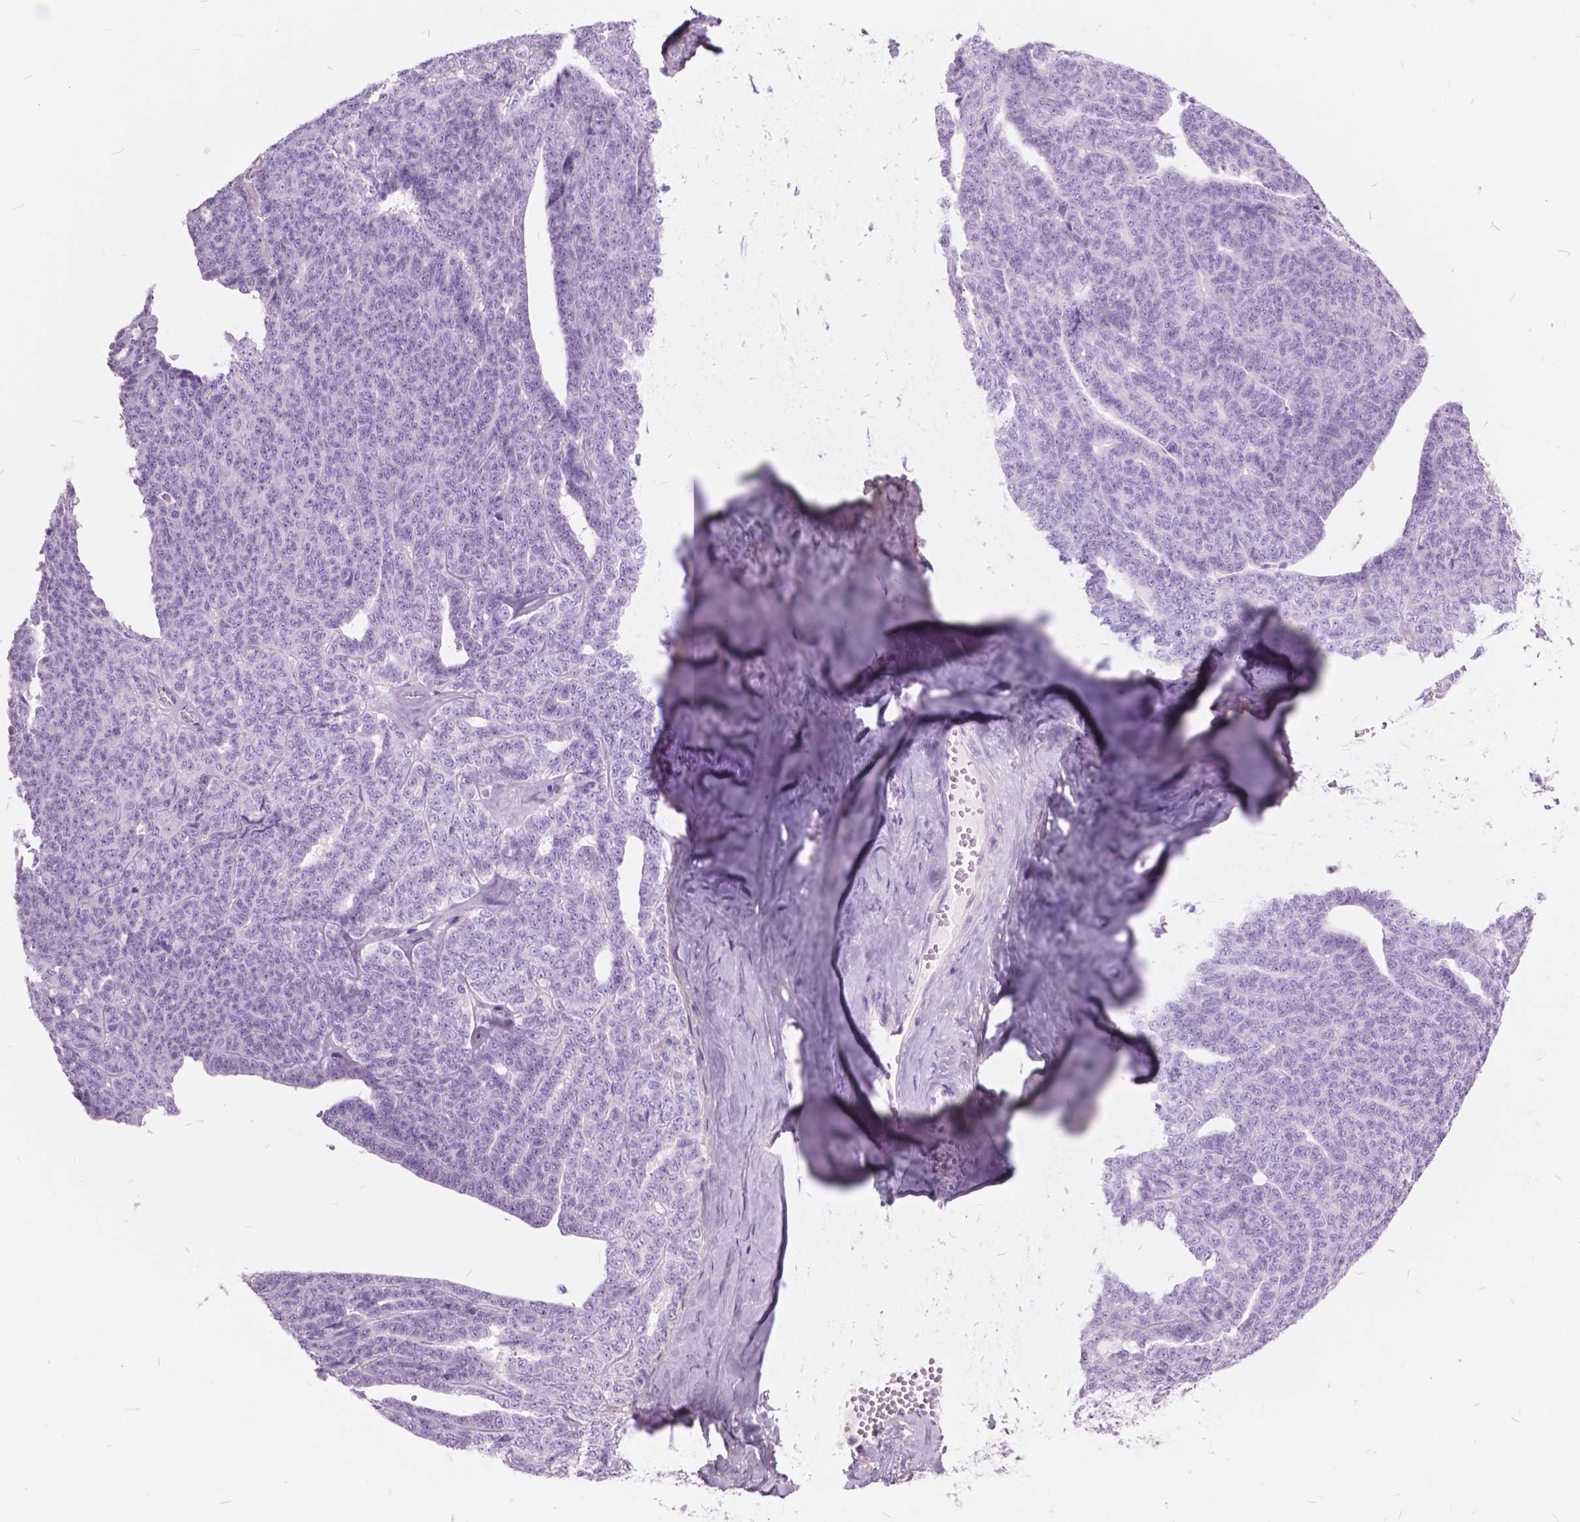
{"staining": {"intensity": "negative", "quantity": "none", "location": "none"}, "tissue": "ovarian cancer", "cell_type": "Tumor cells", "image_type": "cancer", "snomed": [{"axis": "morphology", "description": "Cystadenocarcinoma, serous, NOS"}, {"axis": "topography", "description": "Ovary"}], "caption": "The immunohistochemistry (IHC) histopathology image has no significant expression in tumor cells of ovarian serous cystadenocarcinoma tissue. (DAB IHC, high magnification).", "gene": "GDF9", "patient": {"sex": "female", "age": 71}}